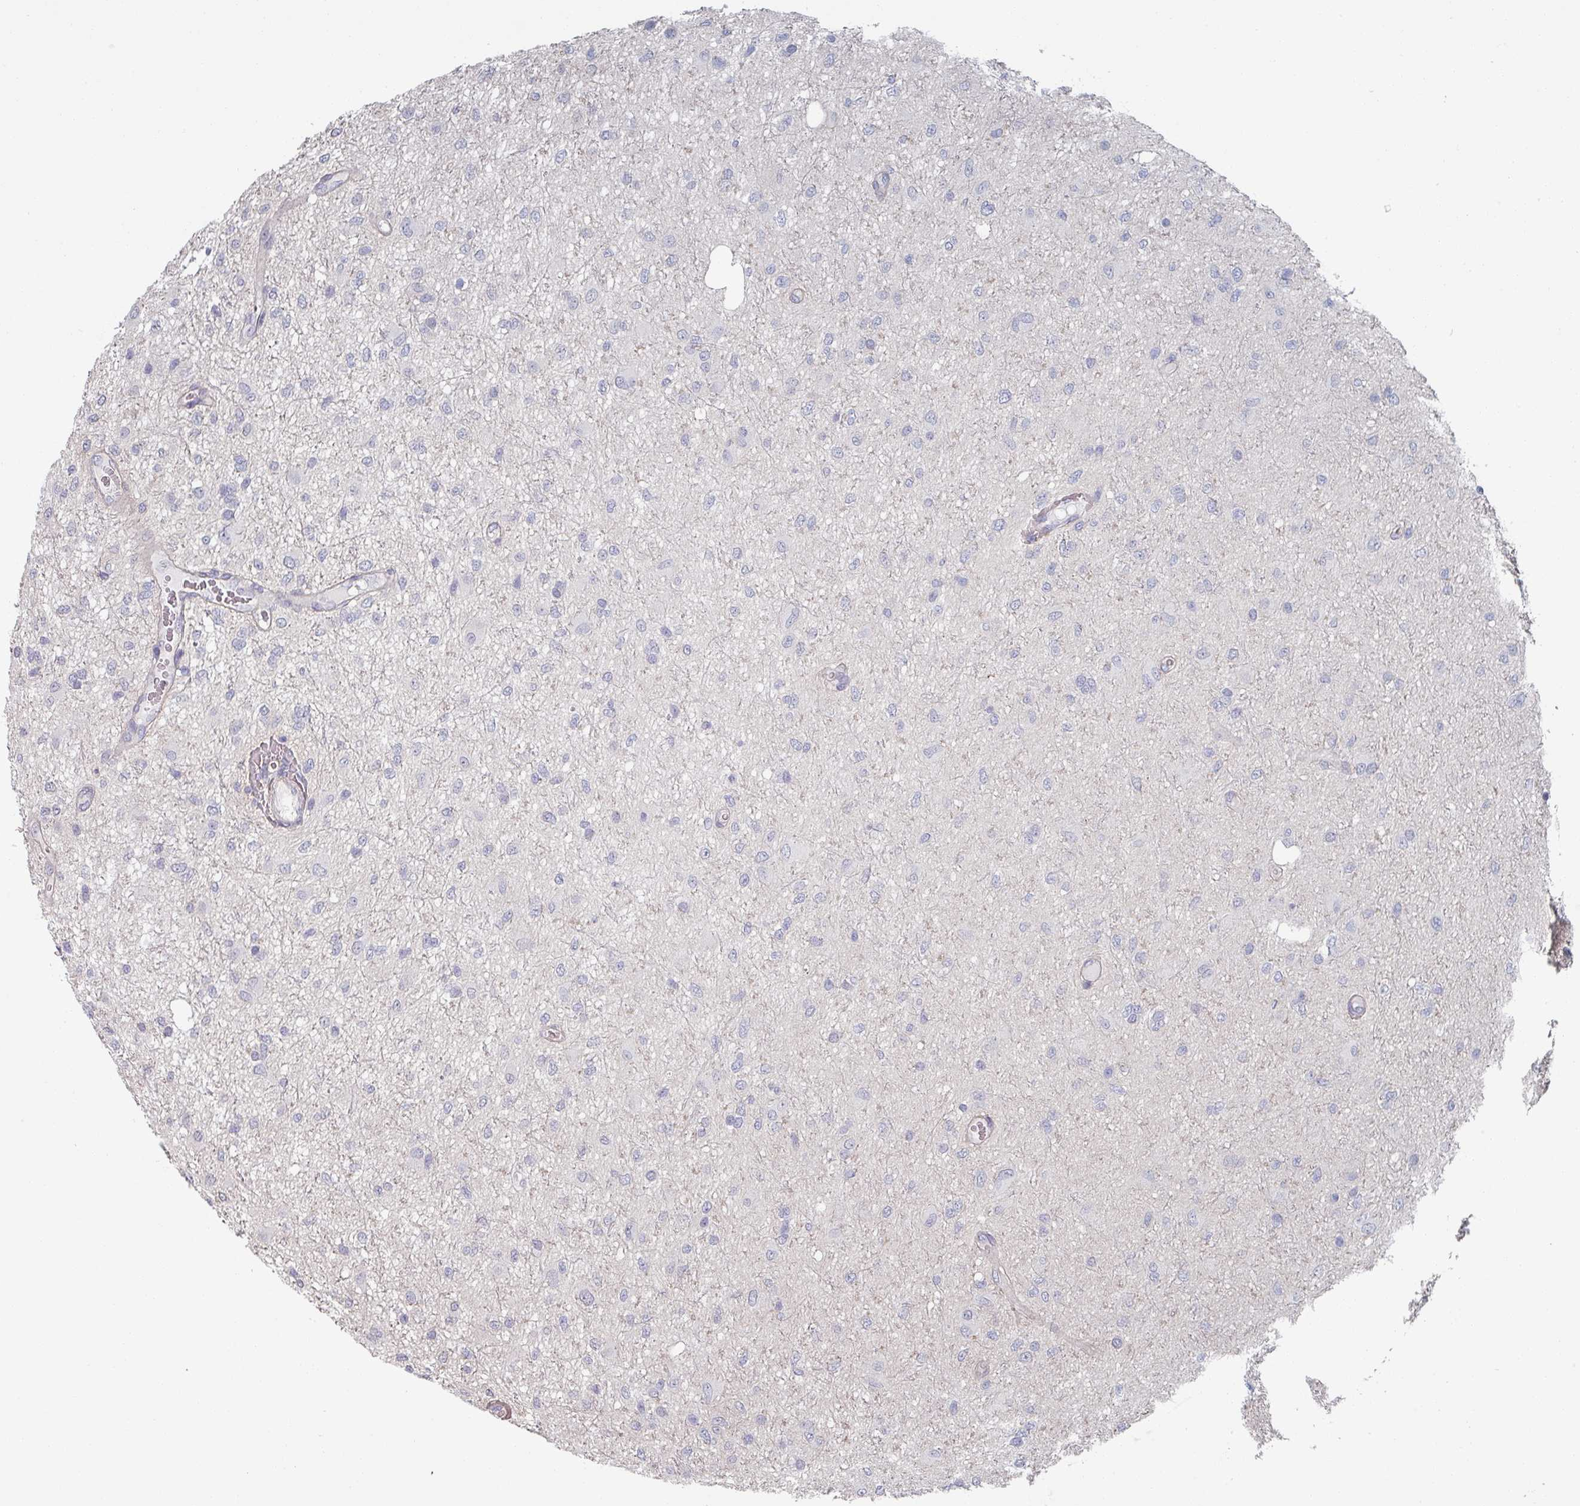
{"staining": {"intensity": "negative", "quantity": "none", "location": "none"}, "tissue": "glioma", "cell_type": "Tumor cells", "image_type": "cancer", "snomed": [{"axis": "morphology", "description": "Glioma, malignant, Low grade"}, {"axis": "topography", "description": "Cerebellum"}], "caption": "IHC micrograph of neoplastic tissue: malignant low-grade glioma stained with DAB (3,3'-diaminobenzidine) reveals no significant protein positivity in tumor cells.", "gene": "EFL1", "patient": {"sex": "female", "age": 5}}